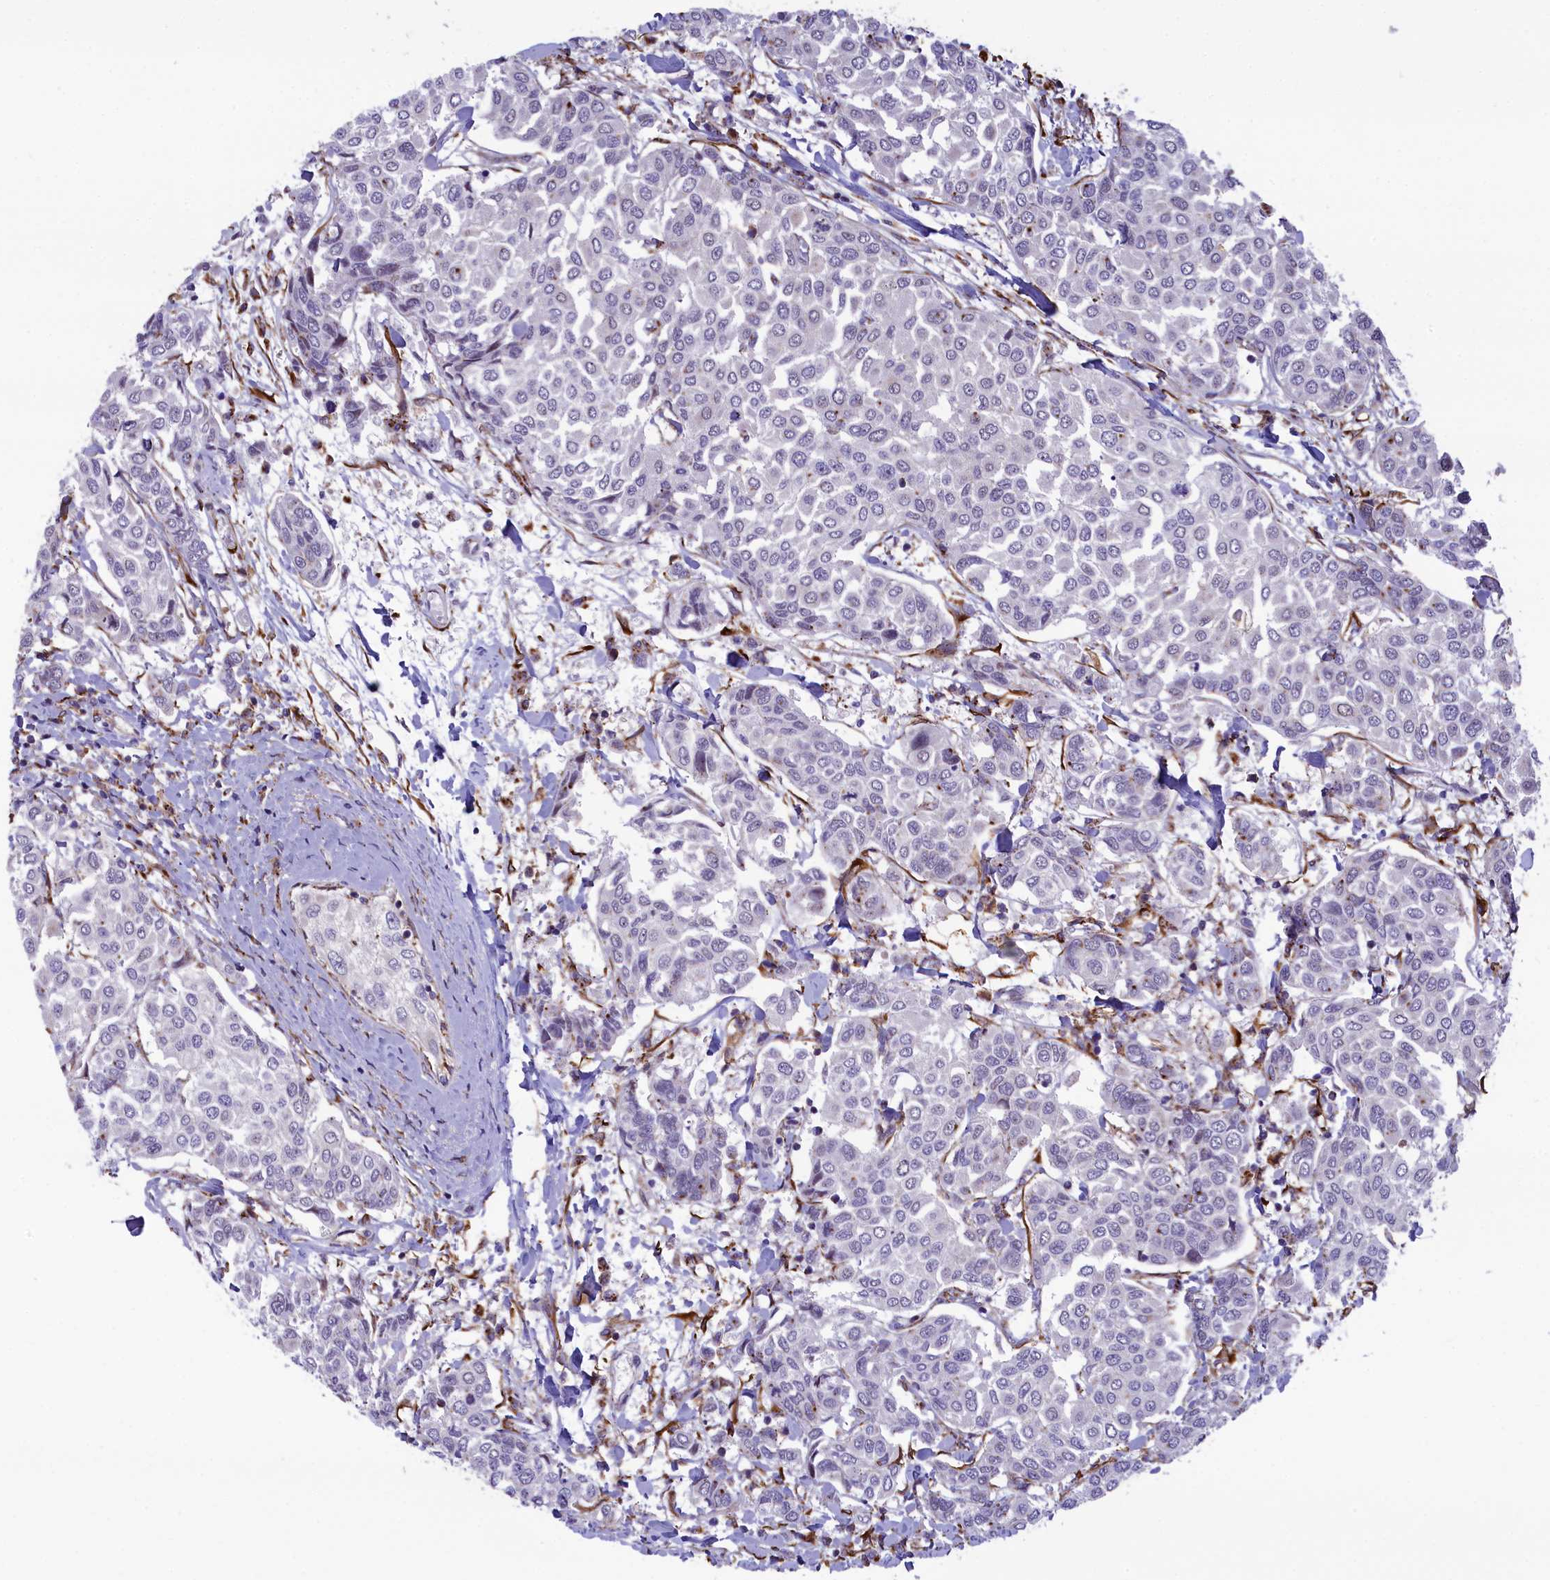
{"staining": {"intensity": "negative", "quantity": "none", "location": "none"}, "tissue": "breast cancer", "cell_type": "Tumor cells", "image_type": "cancer", "snomed": [{"axis": "morphology", "description": "Duct carcinoma"}, {"axis": "topography", "description": "Breast"}], "caption": "This is an IHC photomicrograph of breast cancer. There is no expression in tumor cells.", "gene": "MAN2B1", "patient": {"sex": "female", "age": 55}}